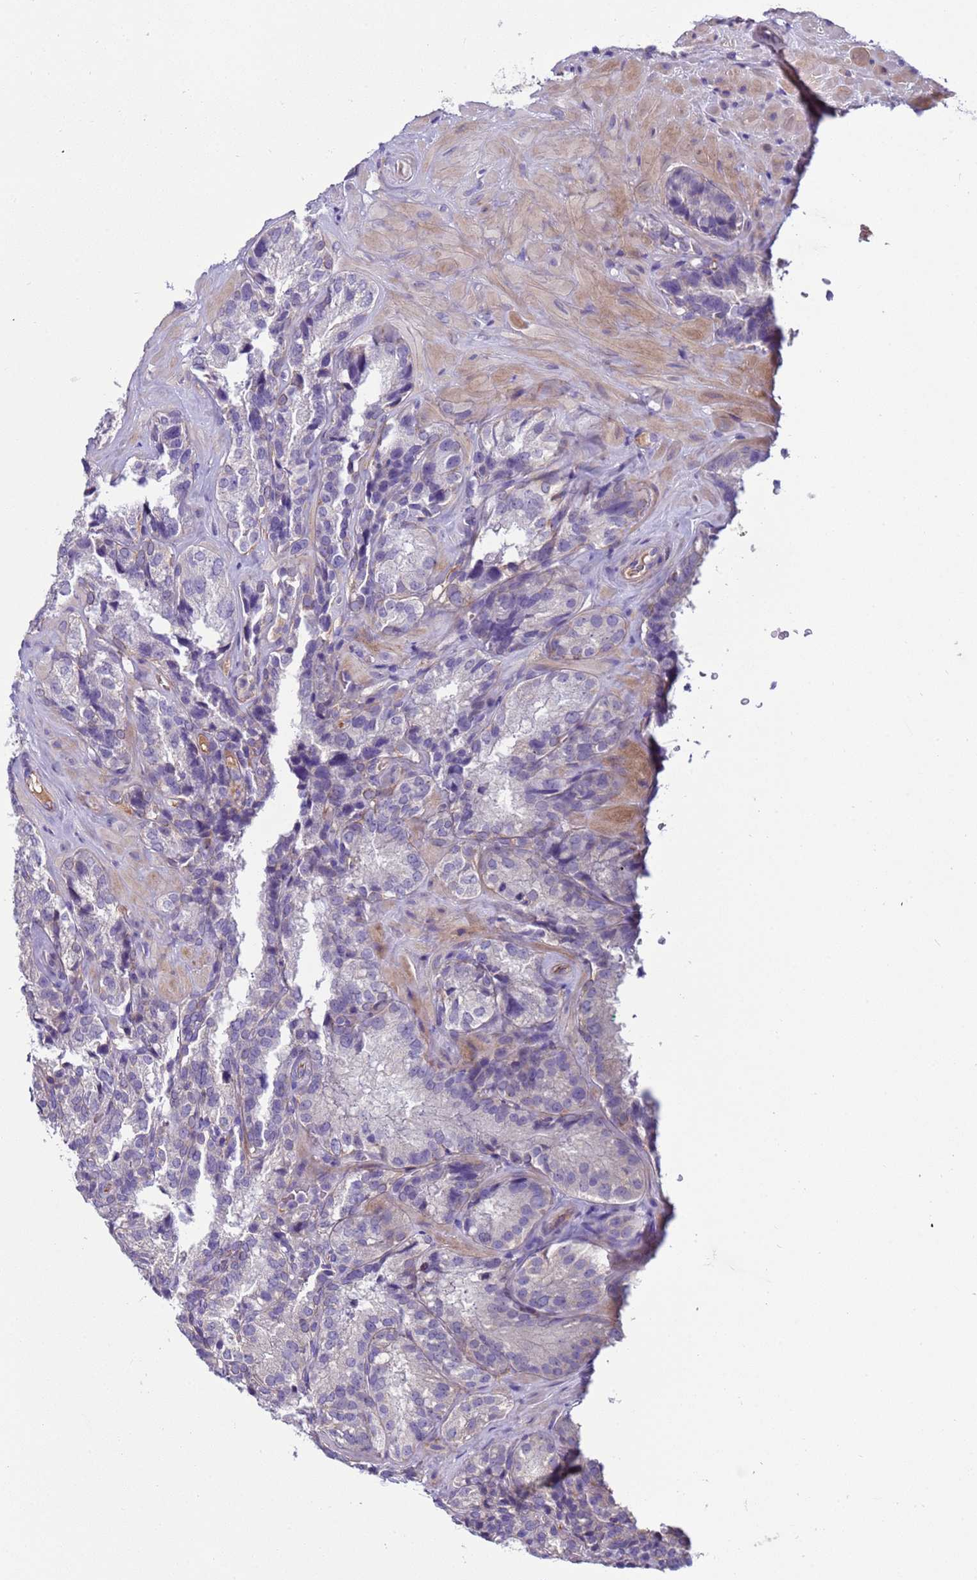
{"staining": {"intensity": "negative", "quantity": "none", "location": "none"}, "tissue": "seminal vesicle", "cell_type": "Glandular cells", "image_type": "normal", "snomed": [{"axis": "morphology", "description": "Normal tissue, NOS"}, {"axis": "topography", "description": "Seminal veicle"}], "caption": "This is a histopathology image of immunohistochemistry (IHC) staining of unremarkable seminal vesicle, which shows no expression in glandular cells.", "gene": "TRIM51G", "patient": {"sex": "male", "age": 58}}